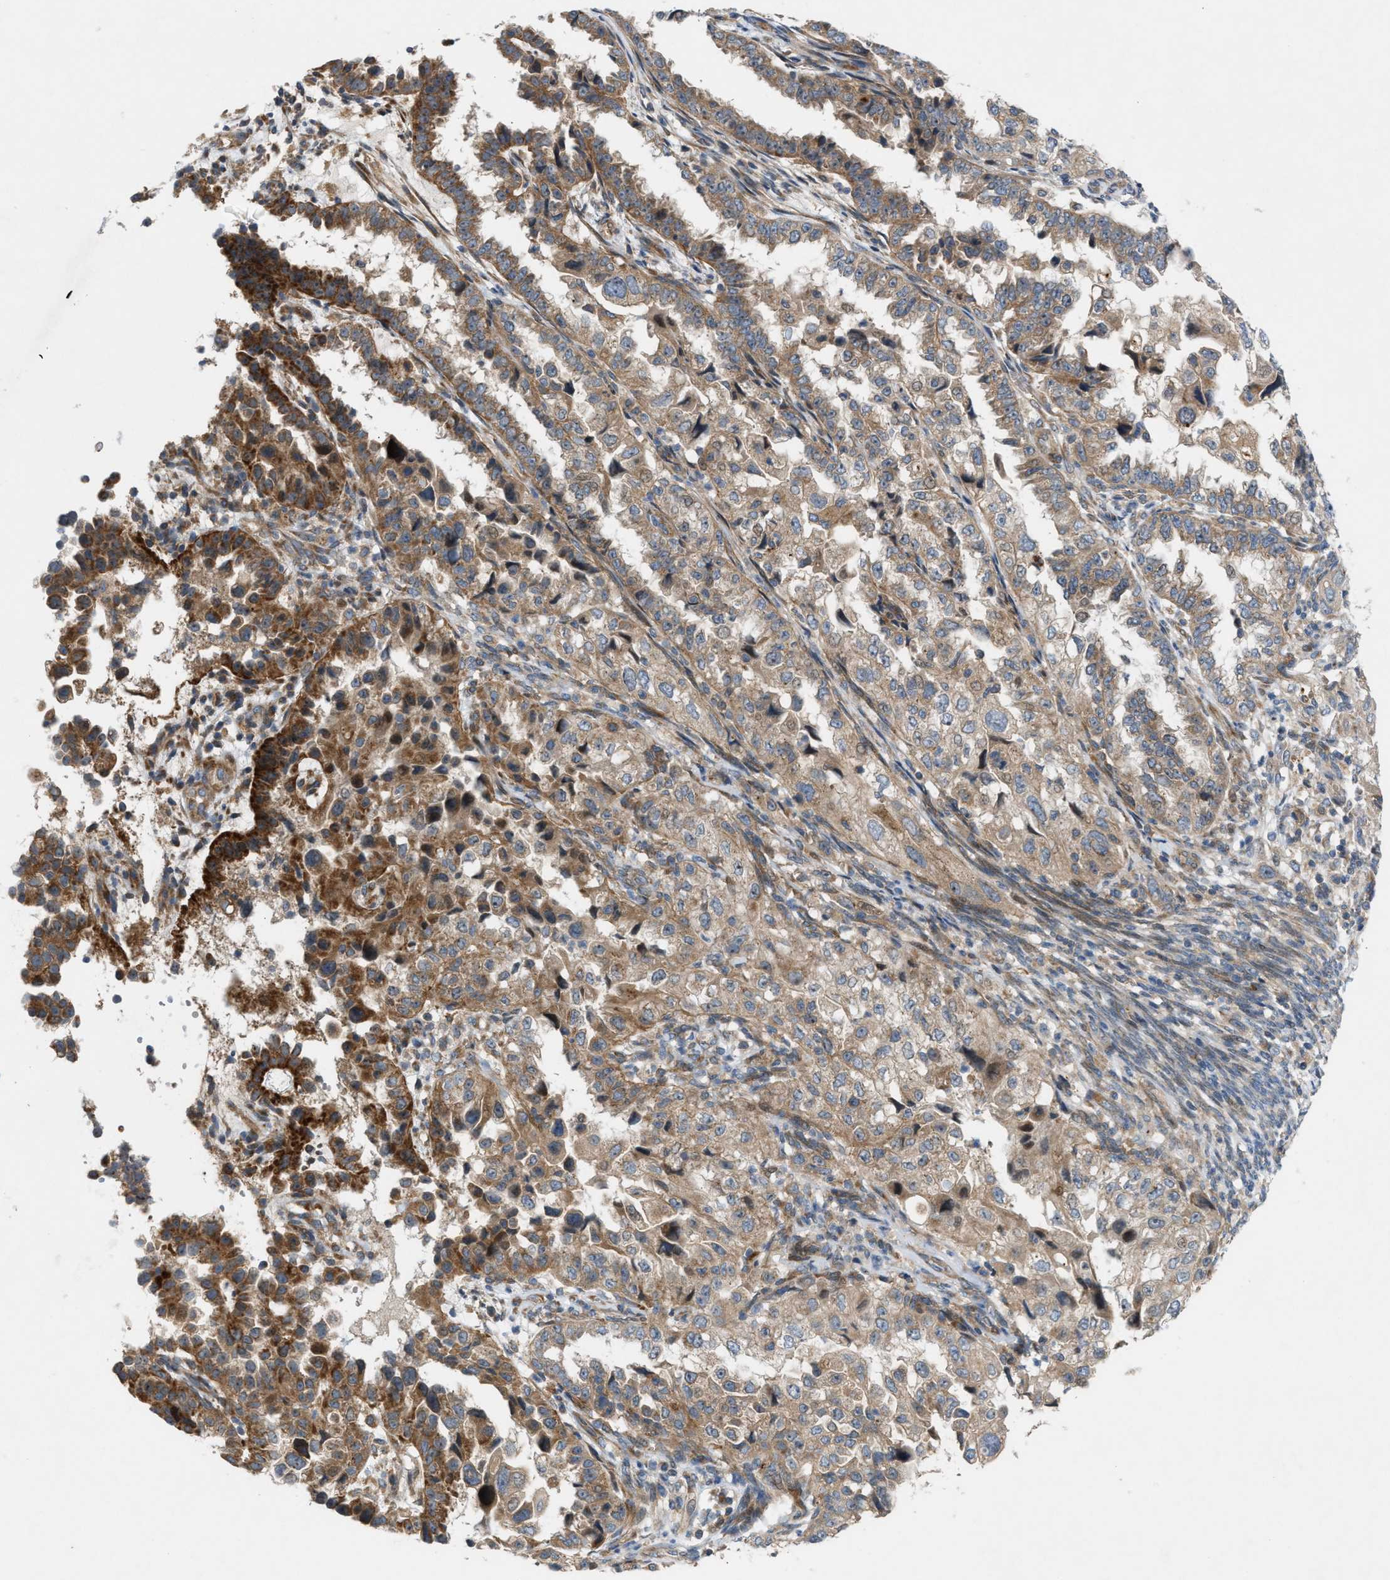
{"staining": {"intensity": "moderate", "quantity": ">75%", "location": "cytoplasmic/membranous"}, "tissue": "endometrial cancer", "cell_type": "Tumor cells", "image_type": "cancer", "snomed": [{"axis": "morphology", "description": "Adenocarcinoma, NOS"}, {"axis": "topography", "description": "Endometrium"}], "caption": "Endometrial adenocarcinoma tissue shows moderate cytoplasmic/membranous expression in about >75% of tumor cells, visualized by immunohistochemistry.", "gene": "CYB5D1", "patient": {"sex": "female", "age": 85}}